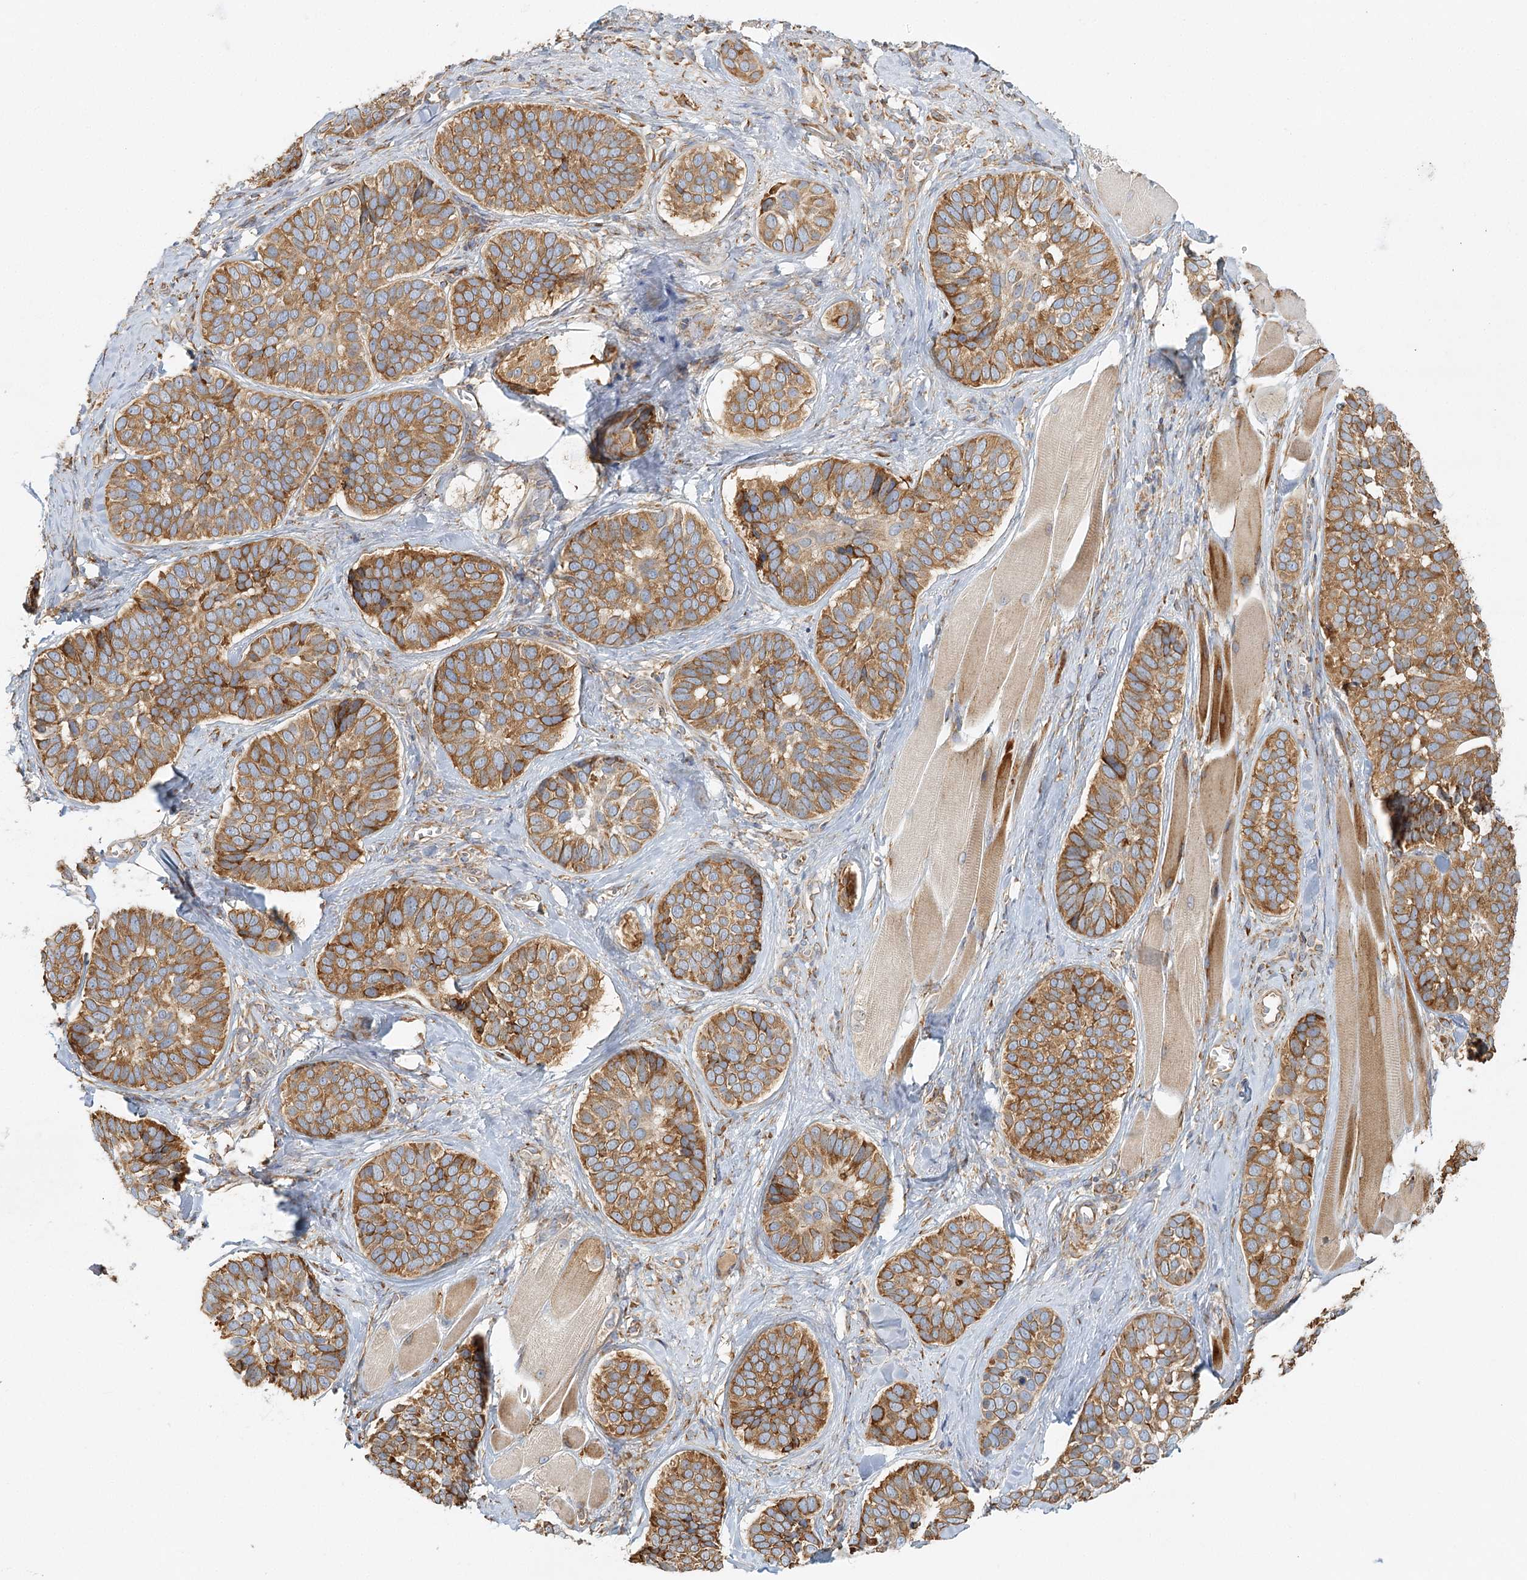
{"staining": {"intensity": "moderate", "quantity": ">75%", "location": "cytoplasmic/membranous"}, "tissue": "skin cancer", "cell_type": "Tumor cells", "image_type": "cancer", "snomed": [{"axis": "morphology", "description": "Basal cell carcinoma"}, {"axis": "topography", "description": "Skin"}], "caption": "Immunohistochemistry image of human basal cell carcinoma (skin) stained for a protein (brown), which displays medium levels of moderate cytoplasmic/membranous expression in about >75% of tumor cells.", "gene": "TAS1R1", "patient": {"sex": "male", "age": 62}}